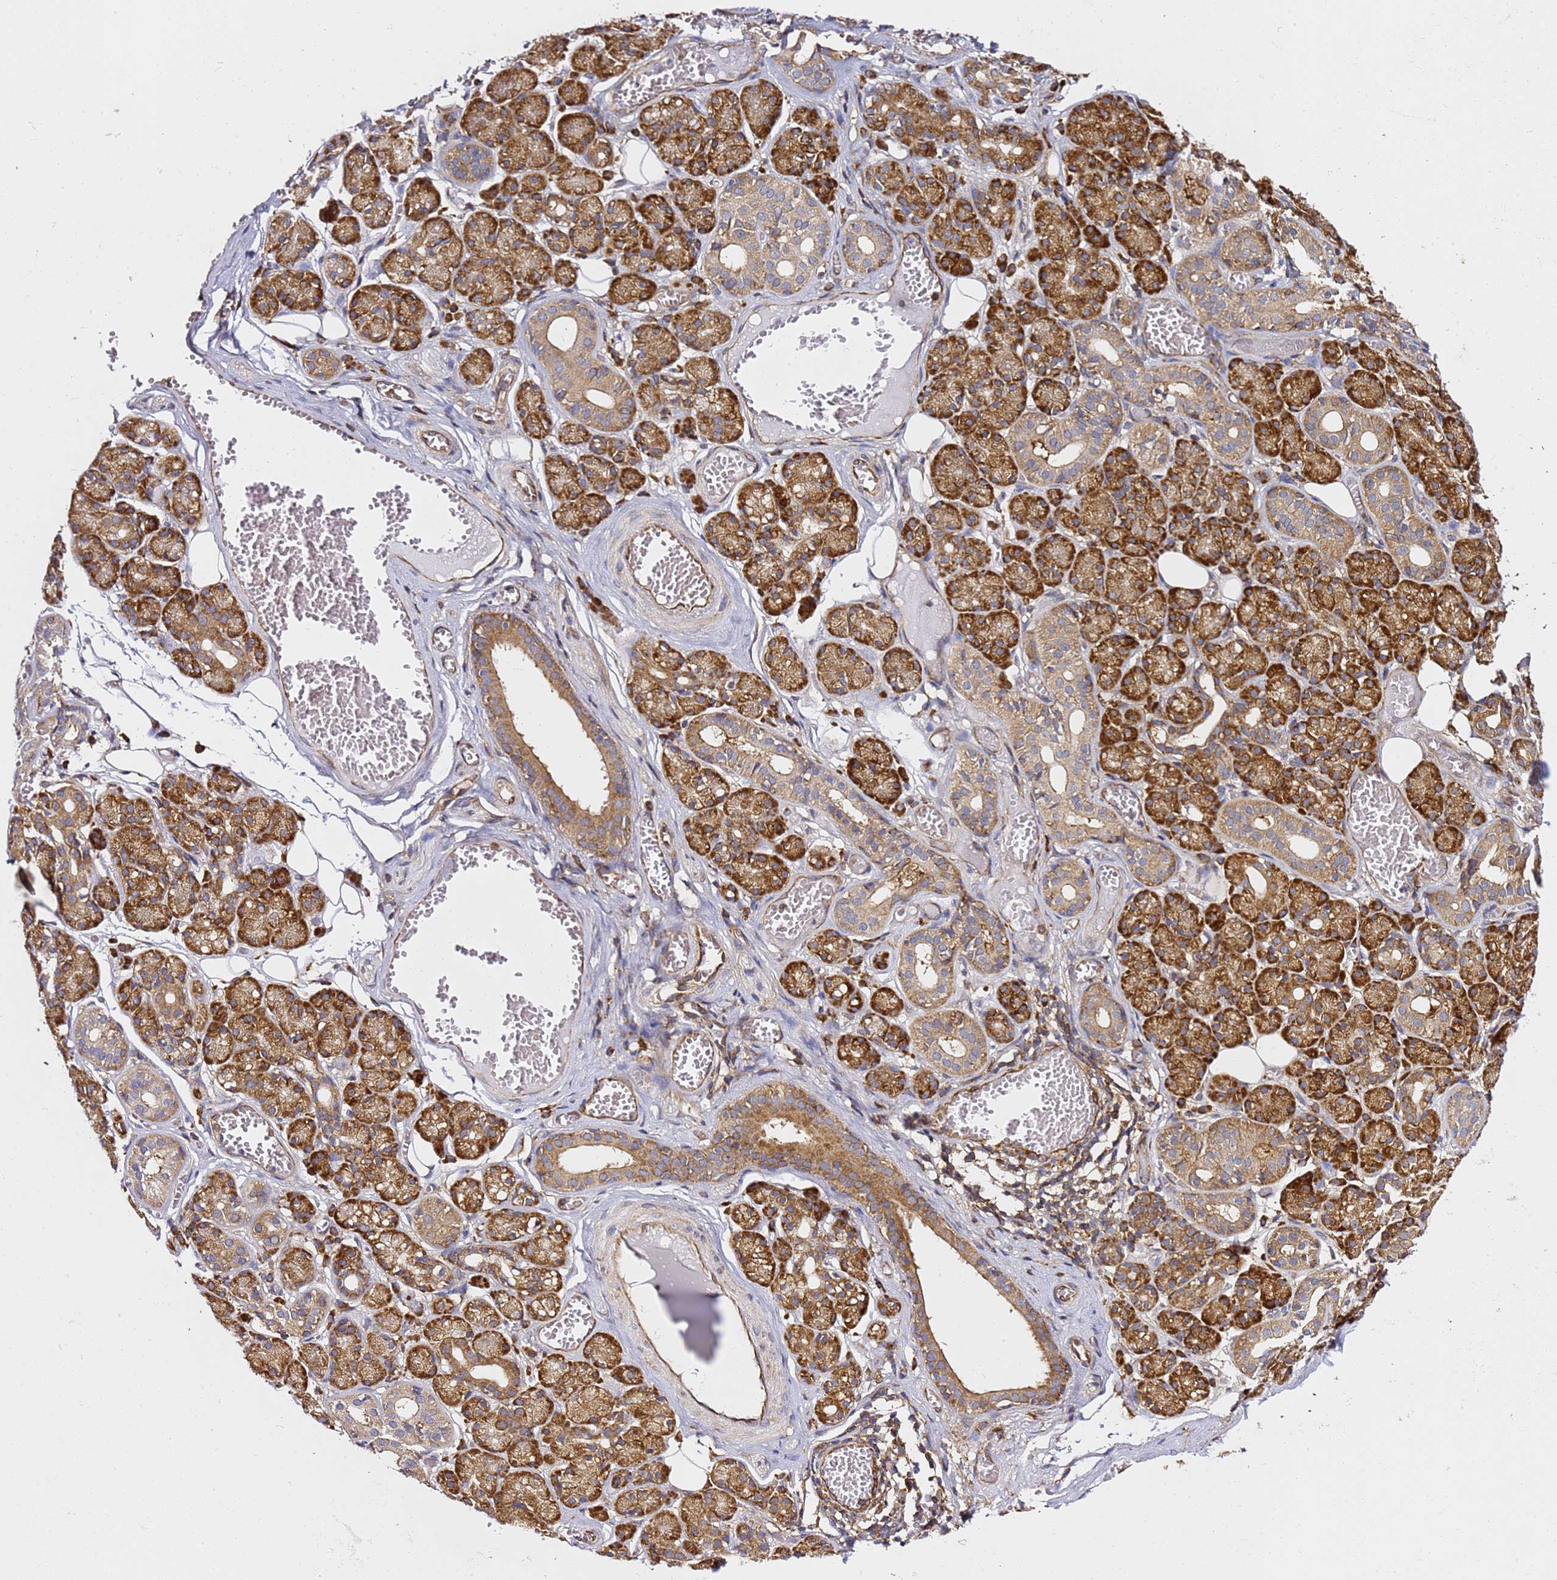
{"staining": {"intensity": "strong", "quantity": "25%-75%", "location": "cytoplasmic/membranous"}, "tissue": "salivary gland", "cell_type": "Glandular cells", "image_type": "normal", "snomed": [{"axis": "morphology", "description": "Normal tissue, NOS"}, {"axis": "topography", "description": "Salivary gland"}], "caption": "A brown stain shows strong cytoplasmic/membranous positivity of a protein in glandular cells of normal human salivary gland. Nuclei are stained in blue.", "gene": "TPST1", "patient": {"sex": "male", "age": 63}}